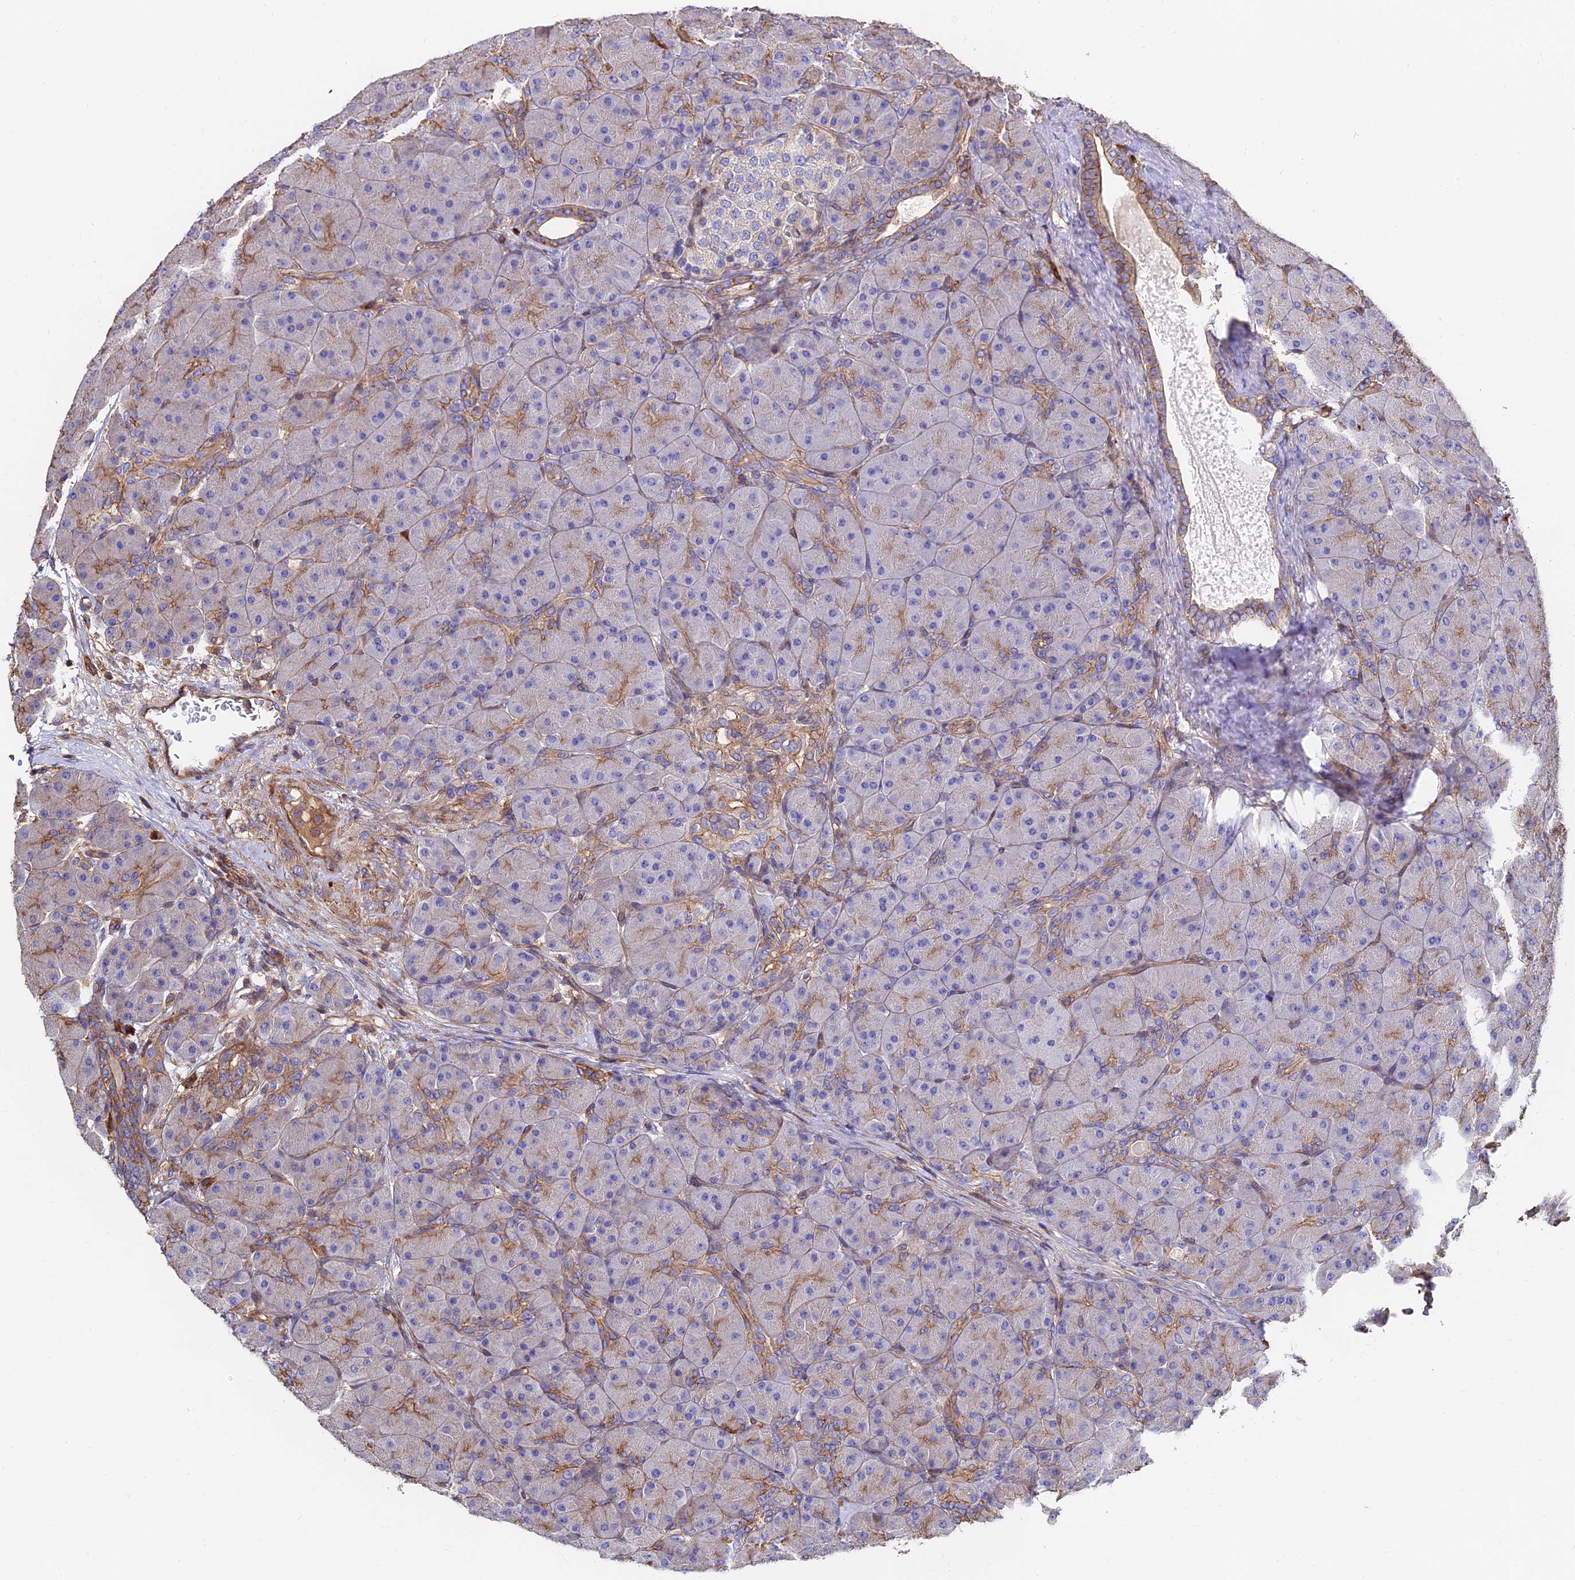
{"staining": {"intensity": "moderate", "quantity": "25%-75%", "location": "cytoplasmic/membranous"}, "tissue": "pancreas", "cell_type": "Exocrine glandular cells", "image_type": "normal", "snomed": [{"axis": "morphology", "description": "Normal tissue, NOS"}, {"axis": "topography", "description": "Pancreas"}], "caption": "IHC histopathology image of unremarkable pancreas: human pancreas stained using immunohistochemistry (IHC) exhibits medium levels of moderate protein expression localized specifically in the cytoplasmic/membranous of exocrine glandular cells, appearing as a cytoplasmic/membranous brown color.", "gene": "EXT1", "patient": {"sex": "male", "age": 66}}